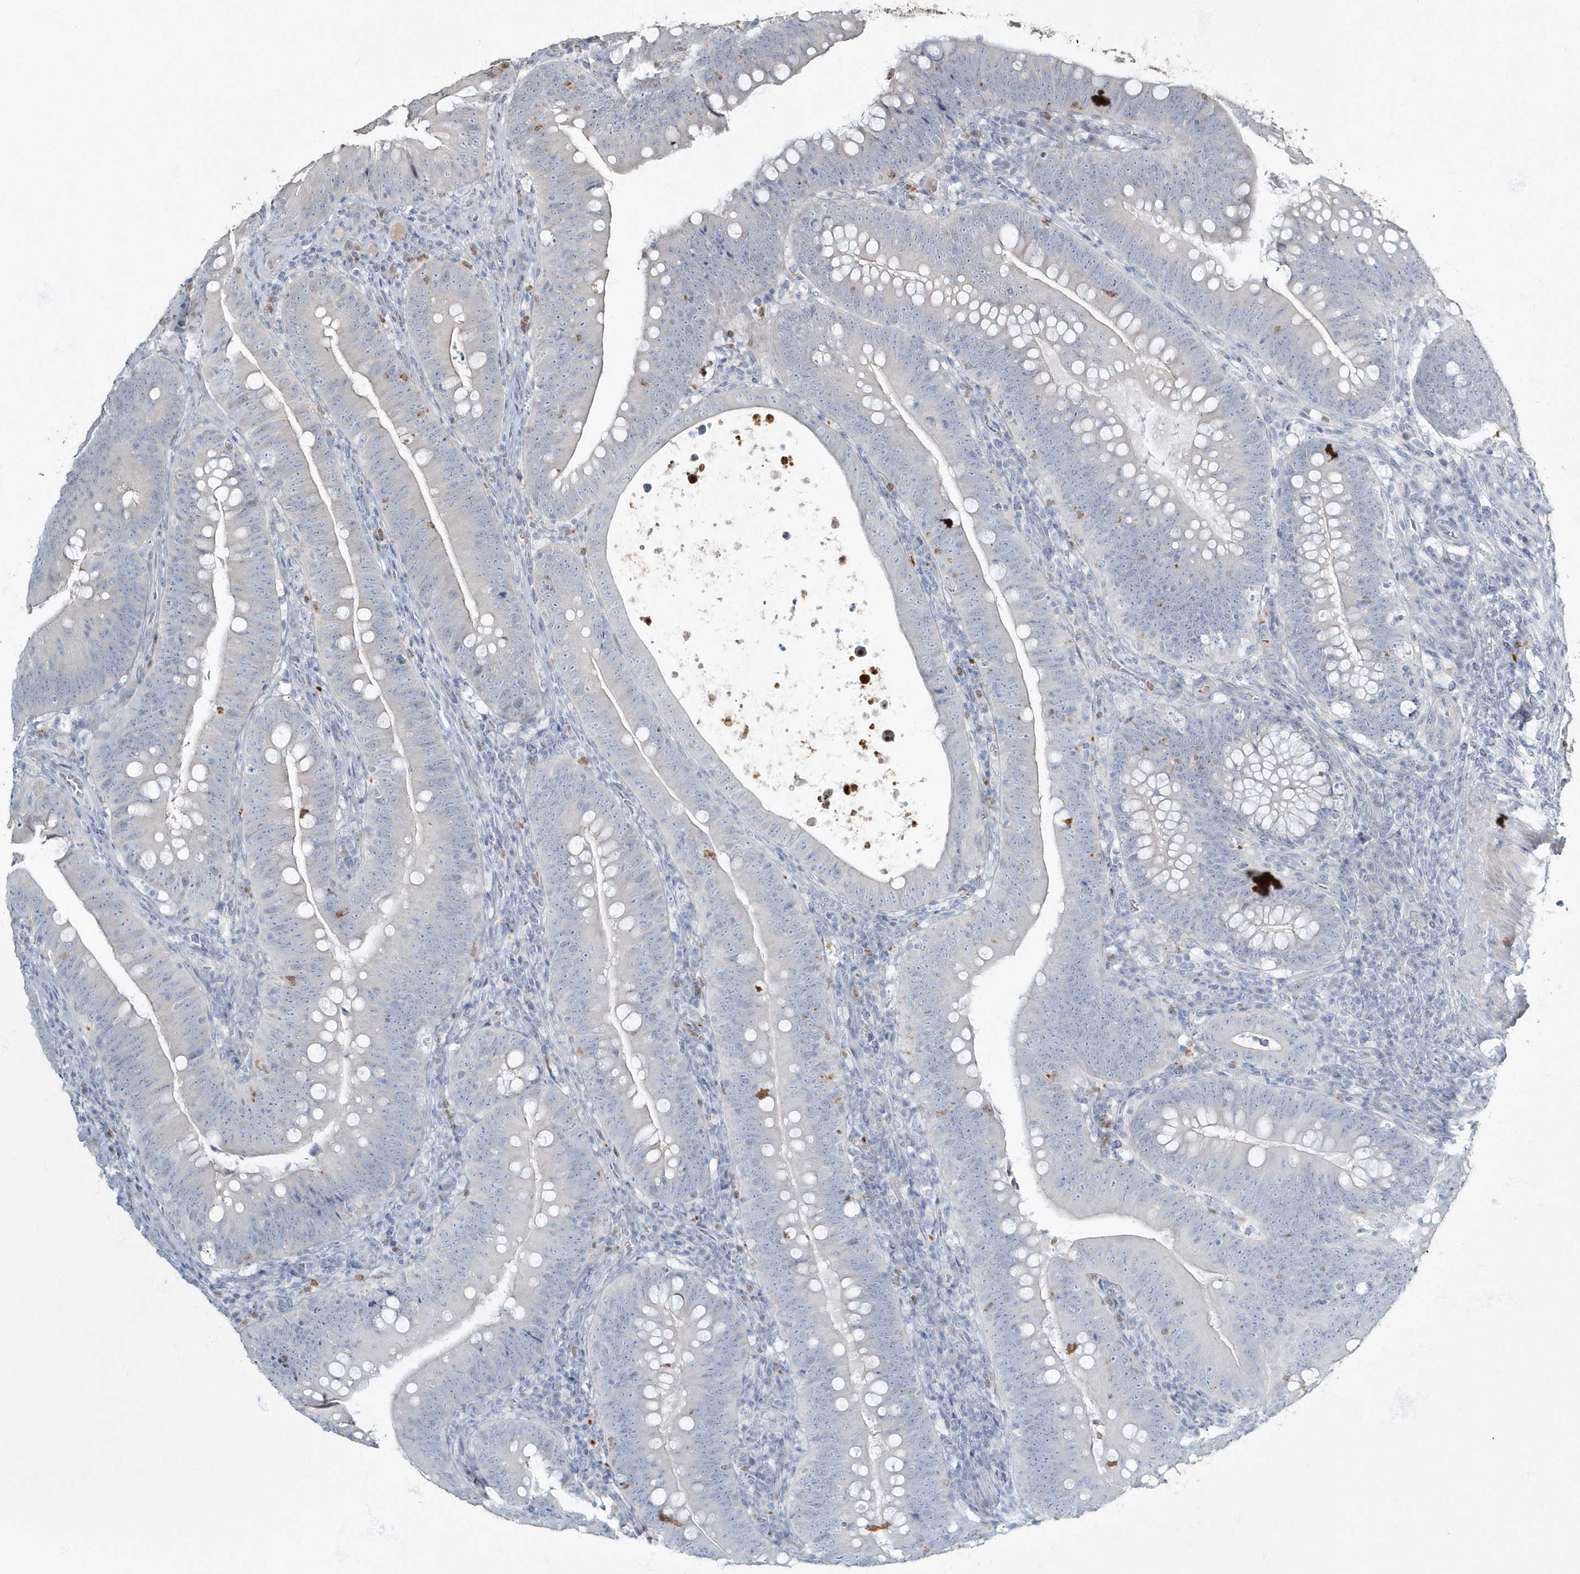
{"staining": {"intensity": "negative", "quantity": "none", "location": "none"}, "tissue": "colorectal cancer", "cell_type": "Tumor cells", "image_type": "cancer", "snomed": [{"axis": "morphology", "description": "Normal tissue, NOS"}, {"axis": "topography", "description": "Colon"}], "caption": "Histopathology image shows no protein staining in tumor cells of colorectal cancer tissue.", "gene": "MYOT", "patient": {"sex": "female", "age": 82}}